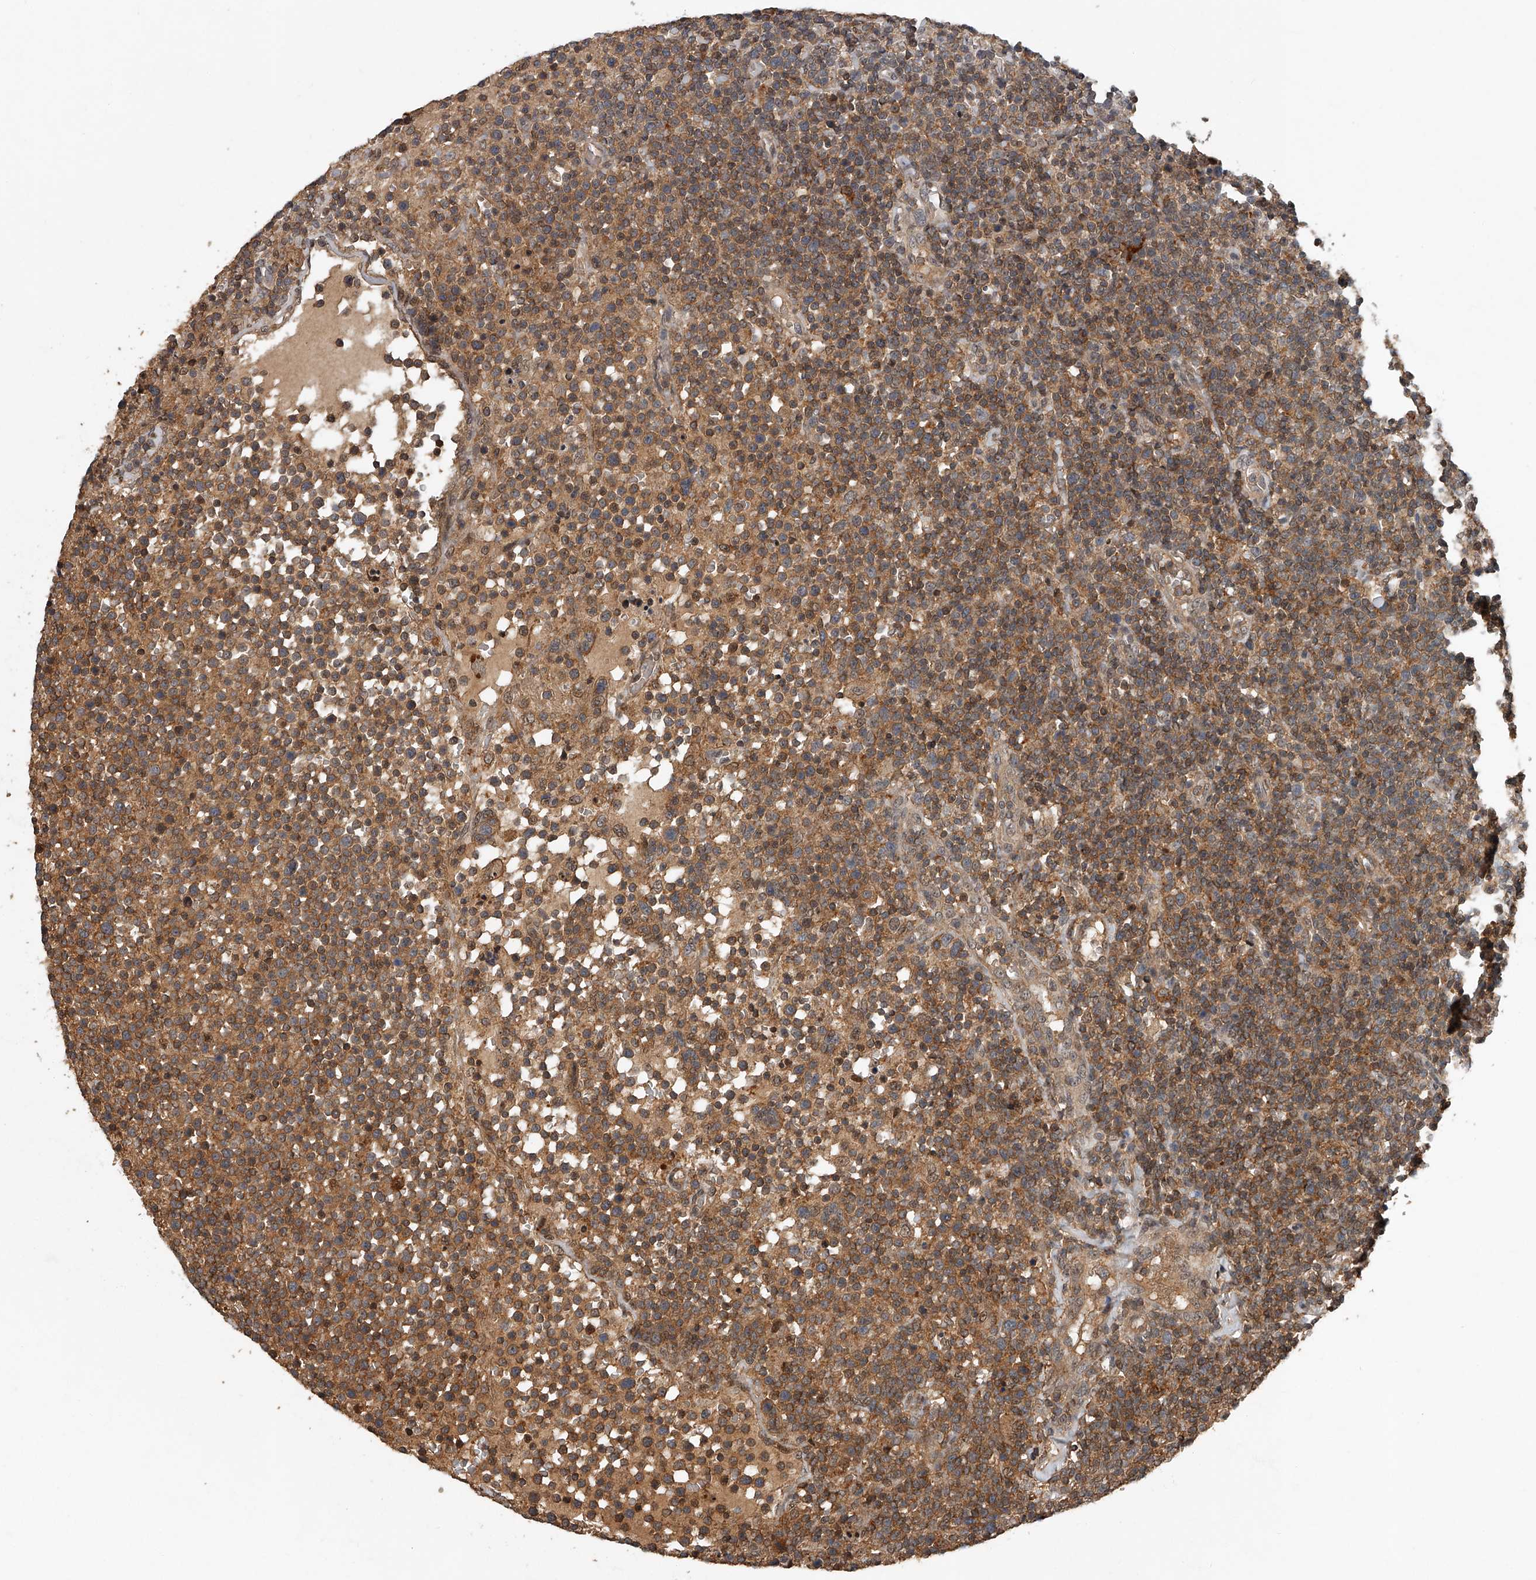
{"staining": {"intensity": "moderate", "quantity": ">75%", "location": "cytoplasmic/membranous"}, "tissue": "lymphoma", "cell_type": "Tumor cells", "image_type": "cancer", "snomed": [{"axis": "morphology", "description": "Malignant lymphoma, non-Hodgkin's type, High grade"}, {"axis": "topography", "description": "Lymph node"}], "caption": "A medium amount of moderate cytoplasmic/membranous expression is present in approximately >75% of tumor cells in lymphoma tissue.", "gene": "PLEKHG1", "patient": {"sex": "male", "age": 61}}